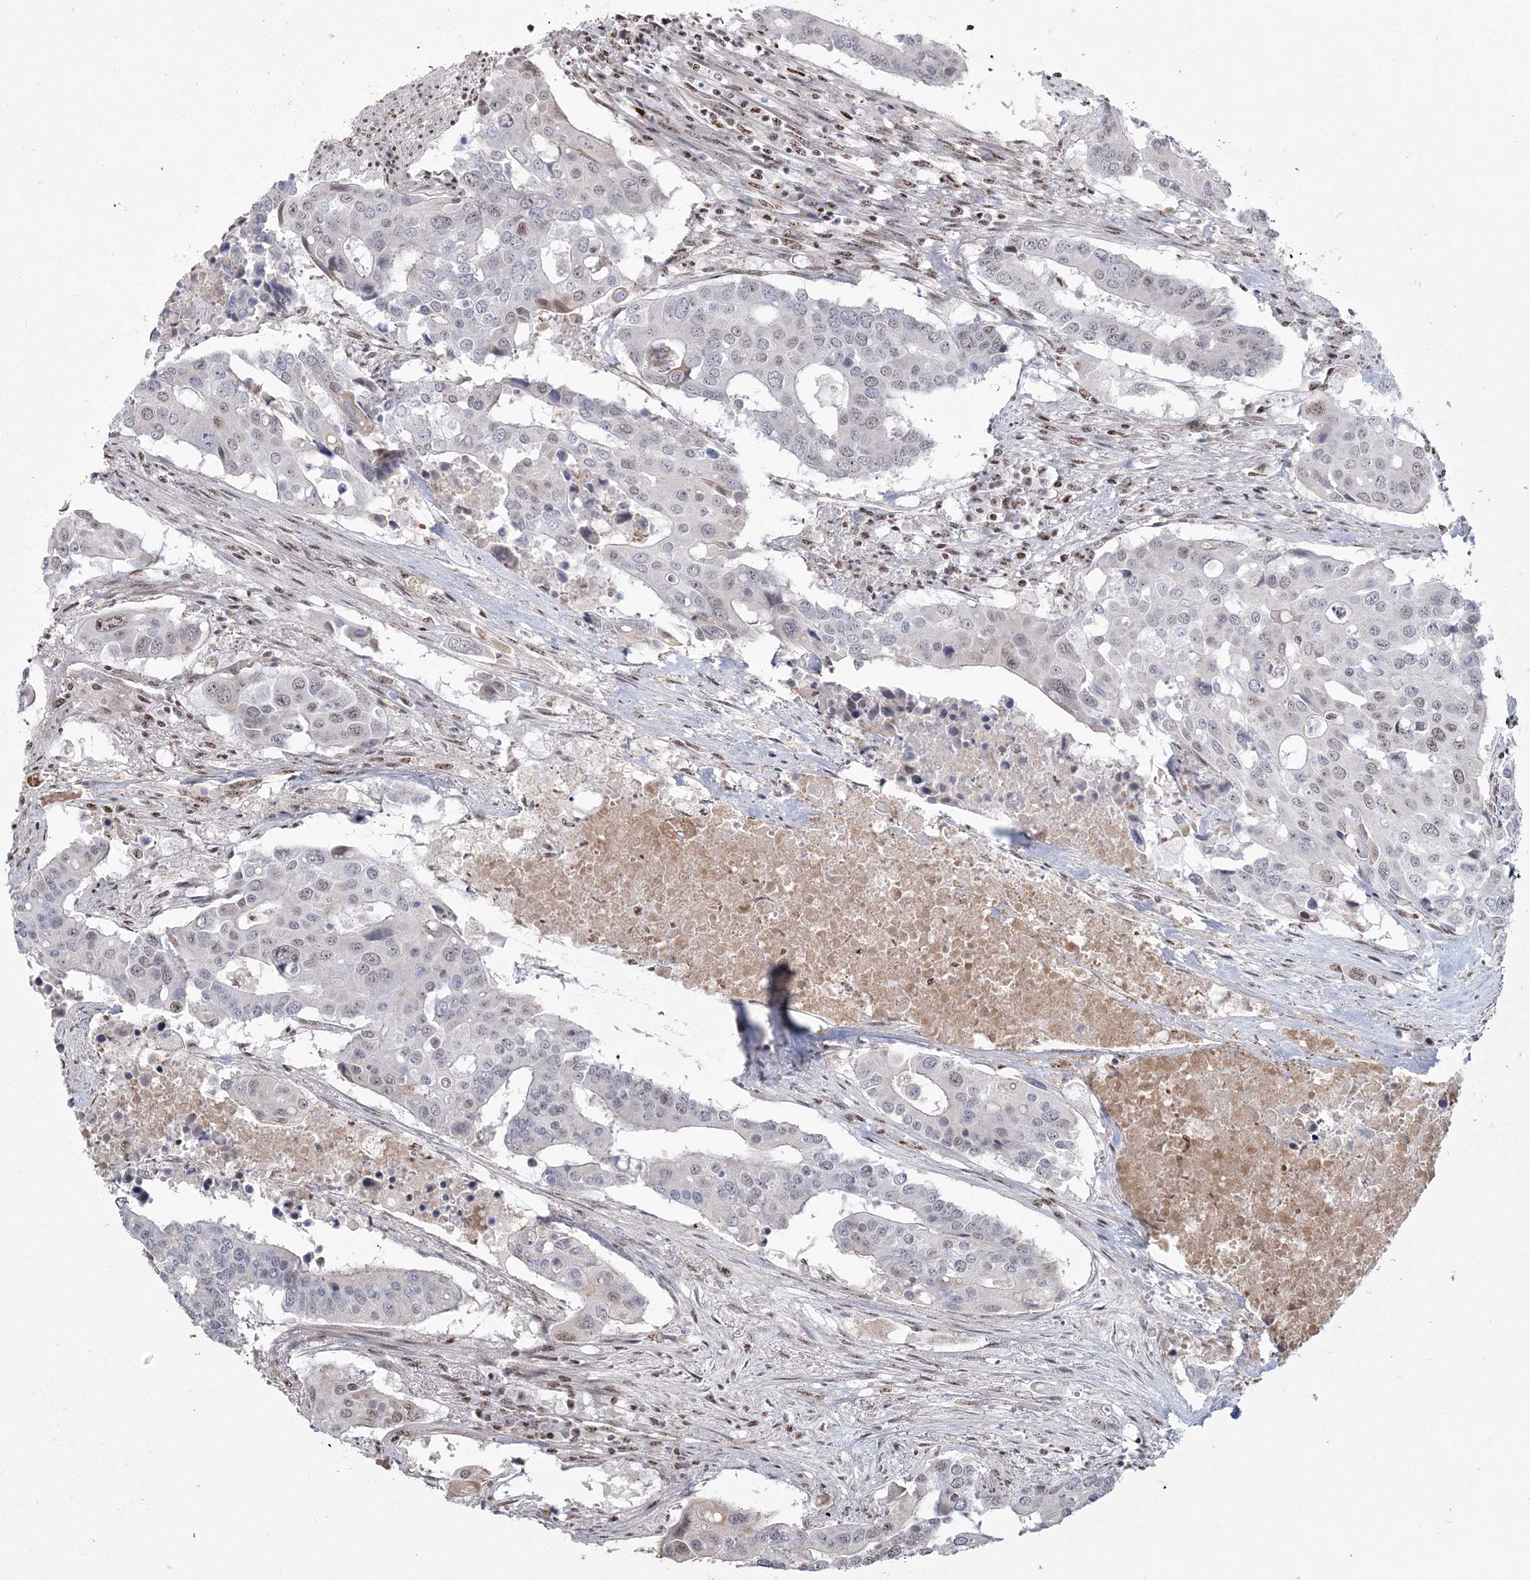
{"staining": {"intensity": "negative", "quantity": "none", "location": "none"}, "tissue": "colorectal cancer", "cell_type": "Tumor cells", "image_type": "cancer", "snomed": [{"axis": "morphology", "description": "Adenocarcinoma, NOS"}, {"axis": "topography", "description": "Colon"}], "caption": "Immunohistochemistry image of human adenocarcinoma (colorectal) stained for a protein (brown), which exhibits no expression in tumor cells.", "gene": "RBM17", "patient": {"sex": "male", "age": 77}}